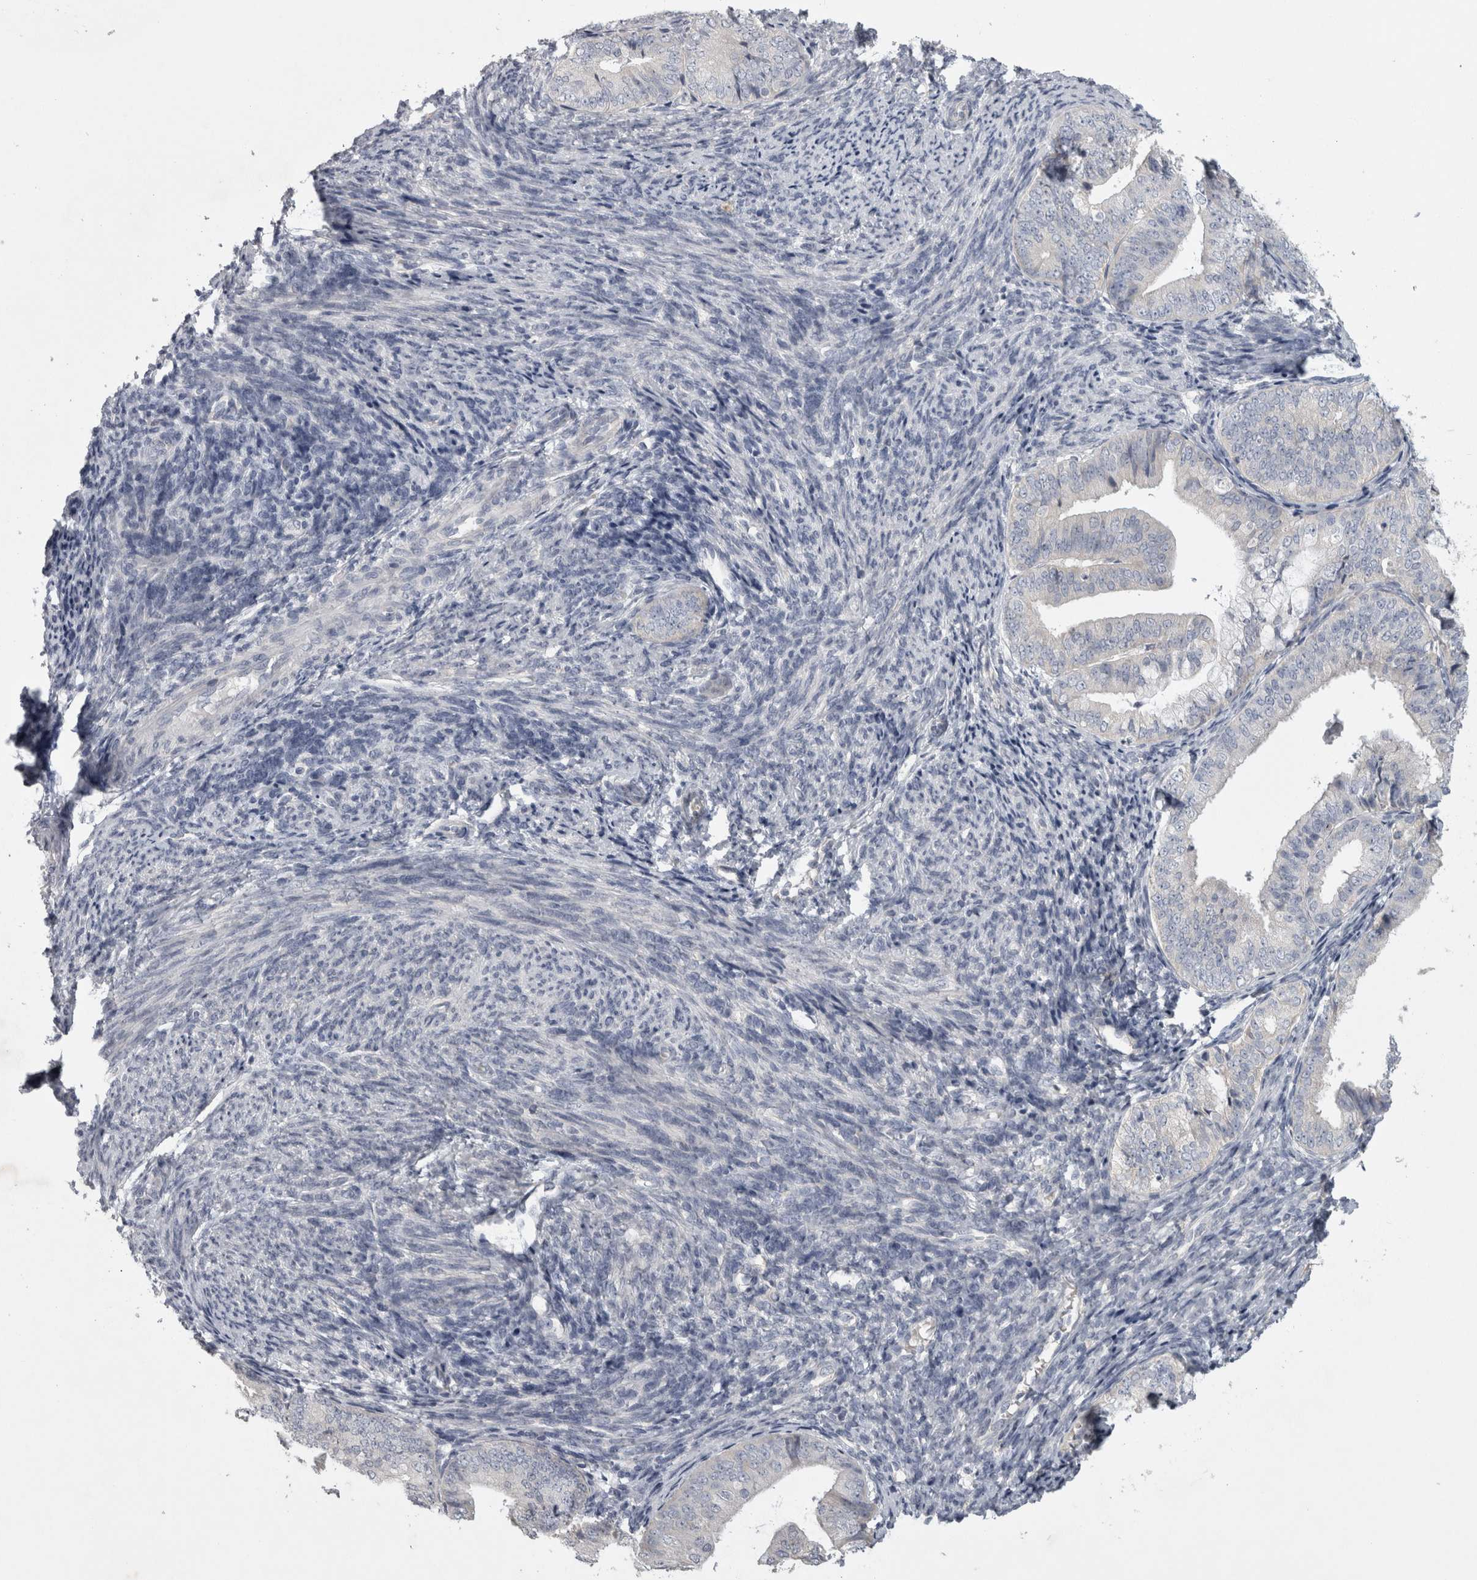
{"staining": {"intensity": "negative", "quantity": "none", "location": "none"}, "tissue": "endometrial cancer", "cell_type": "Tumor cells", "image_type": "cancer", "snomed": [{"axis": "morphology", "description": "Adenocarcinoma, NOS"}, {"axis": "topography", "description": "Endometrium"}], "caption": "Immunohistochemical staining of endometrial cancer reveals no significant expression in tumor cells.", "gene": "ENPP7", "patient": {"sex": "female", "age": 63}}